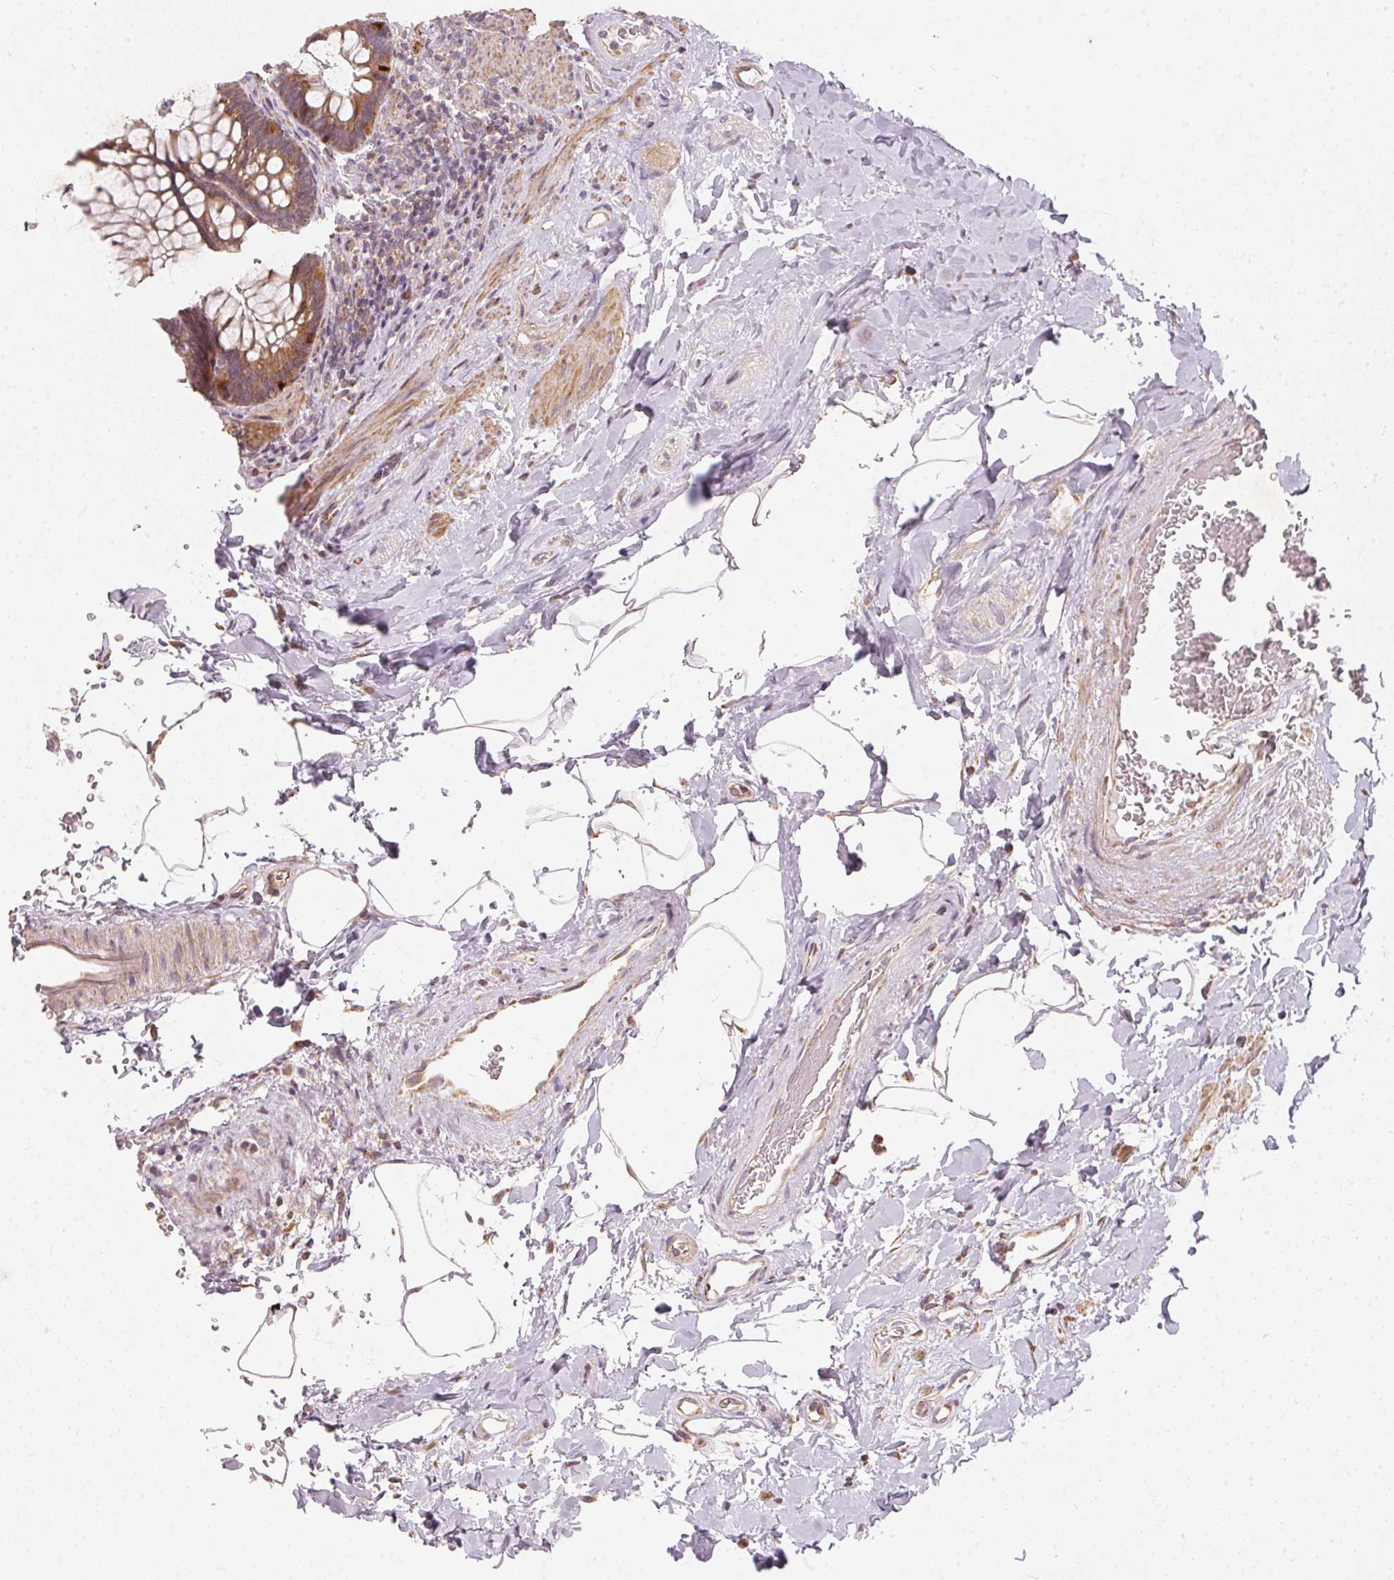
{"staining": {"intensity": "moderate", "quantity": "25%-75%", "location": "cytoplasmic/membranous"}, "tissue": "rectum", "cell_type": "Glandular cells", "image_type": "normal", "snomed": [{"axis": "morphology", "description": "Normal tissue, NOS"}, {"axis": "topography", "description": "Rectum"}], "caption": "Human rectum stained for a protein (brown) demonstrates moderate cytoplasmic/membranous positive staining in approximately 25%-75% of glandular cells.", "gene": "VWA5B2", "patient": {"sex": "male", "age": 53}}